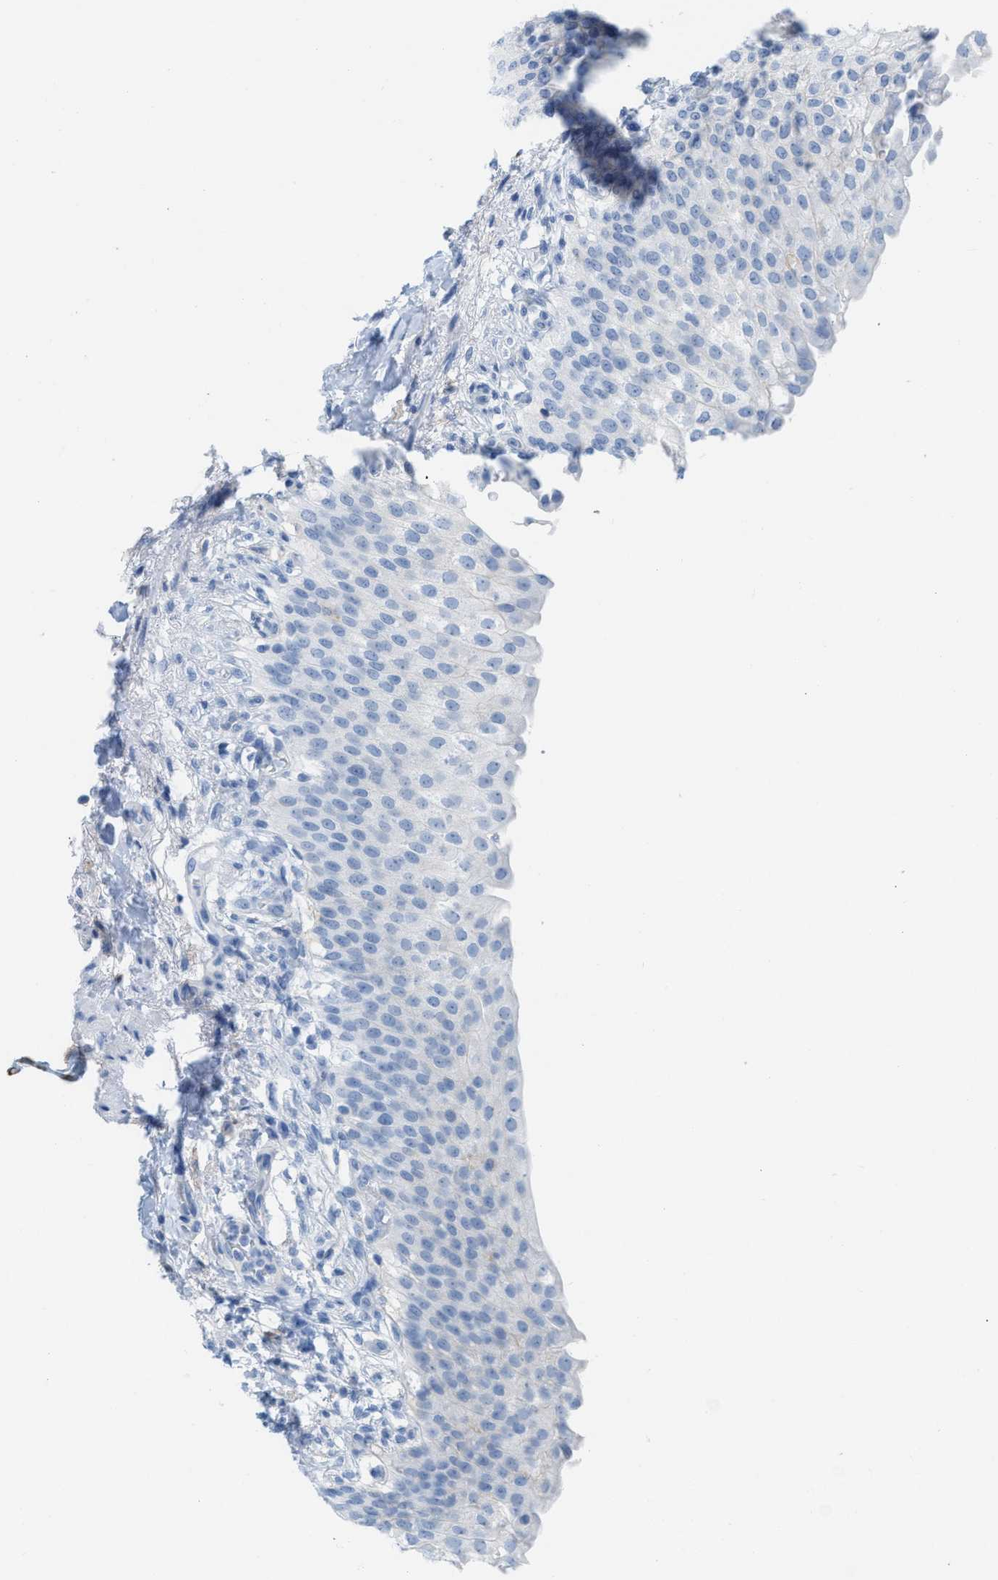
{"staining": {"intensity": "negative", "quantity": "none", "location": "none"}, "tissue": "urinary bladder", "cell_type": "Urothelial cells", "image_type": "normal", "snomed": [{"axis": "morphology", "description": "Normal tissue, NOS"}, {"axis": "topography", "description": "Urinary bladder"}], "caption": "An immunohistochemistry image of benign urinary bladder is shown. There is no staining in urothelial cells of urinary bladder. Nuclei are stained in blue.", "gene": "SLC3A2", "patient": {"sex": "female", "age": 60}}